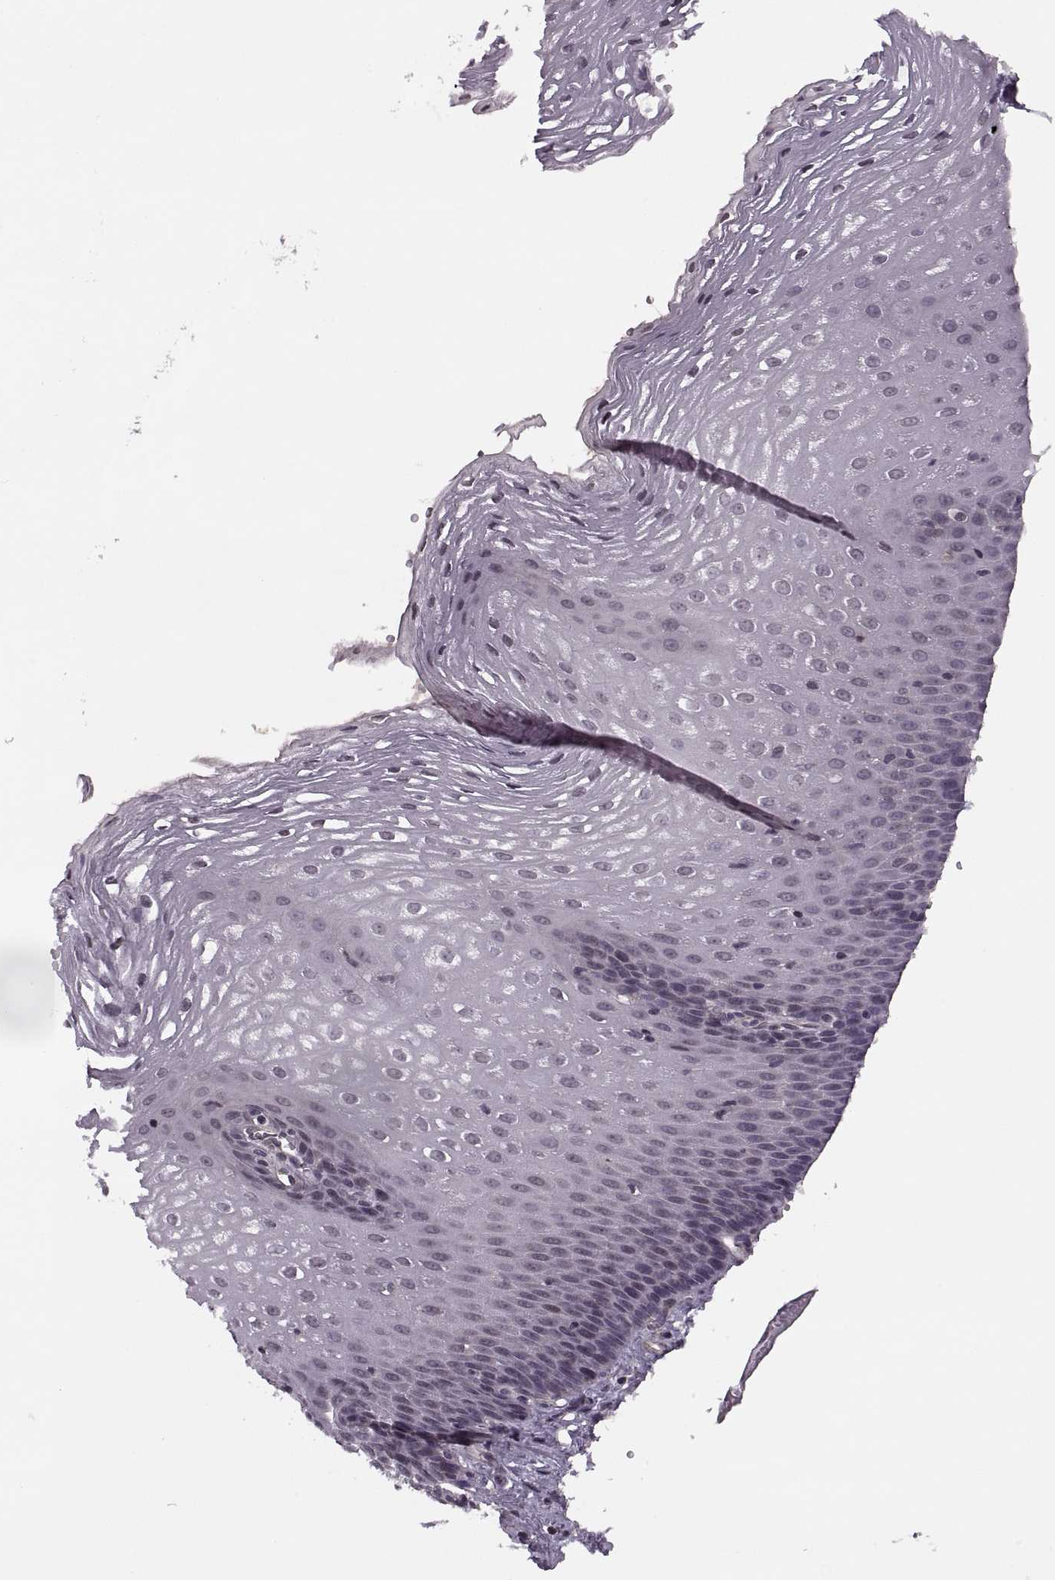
{"staining": {"intensity": "negative", "quantity": "none", "location": "none"}, "tissue": "esophagus", "cell_type": "Squamous epithelial cells", "image_type": "normal", "snomed": [{"axis": "morphology", "description": "Normal tissue, NOS"}, {"axis": "topography", "description": "Esophagus"}], "caption": "The immunohistochemistry (IHC) photomicrograph has no significant positivity in squamous epithelial cells of esophagus. (Brightfield microscopy of DAB (3,3'-diaminobenzidine) immunohistochemistry (IHC) at high magnification).", "gene": "LUZP2", "patient": {"sex": "male", "age": 72}}